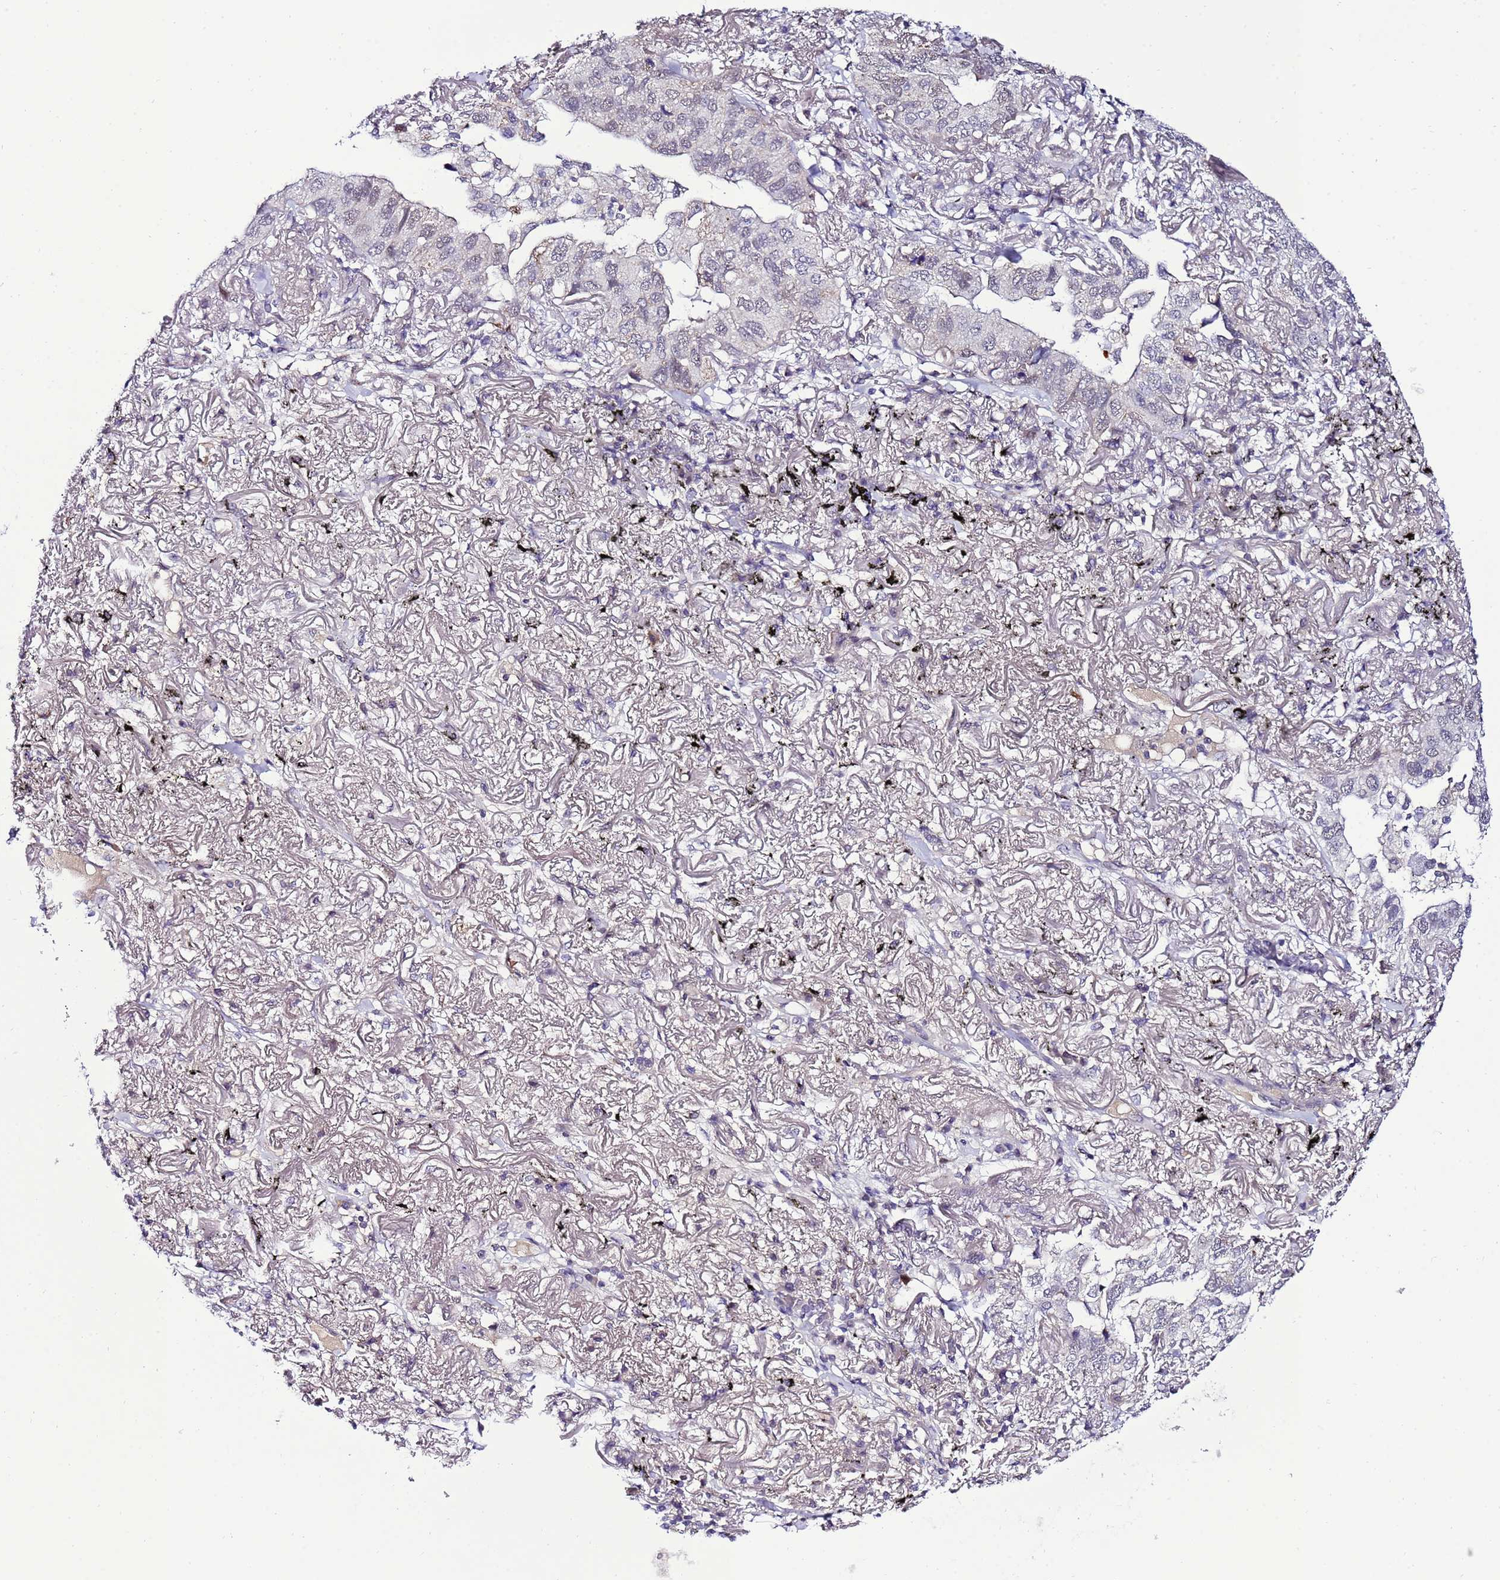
{"staining": {"intensity": "weak", "quantity": "<25%", "location": "nuclear"}, "tissue": "lung cancer", "cell_type": "Tumor cells", "image_type": "cancer", "snomed": [{"axis": "morphology", "description": "Adenocarcinoma, NOS"}, {"axis": "topography", "description": "Lung"}], "caption": "Immunohistochemical staining of lung cancer (adenocarcinoma) shows no significant staining in tumor cells.", "gene": "C19orf47", "patient": {"sex": "male", "age": 65}}